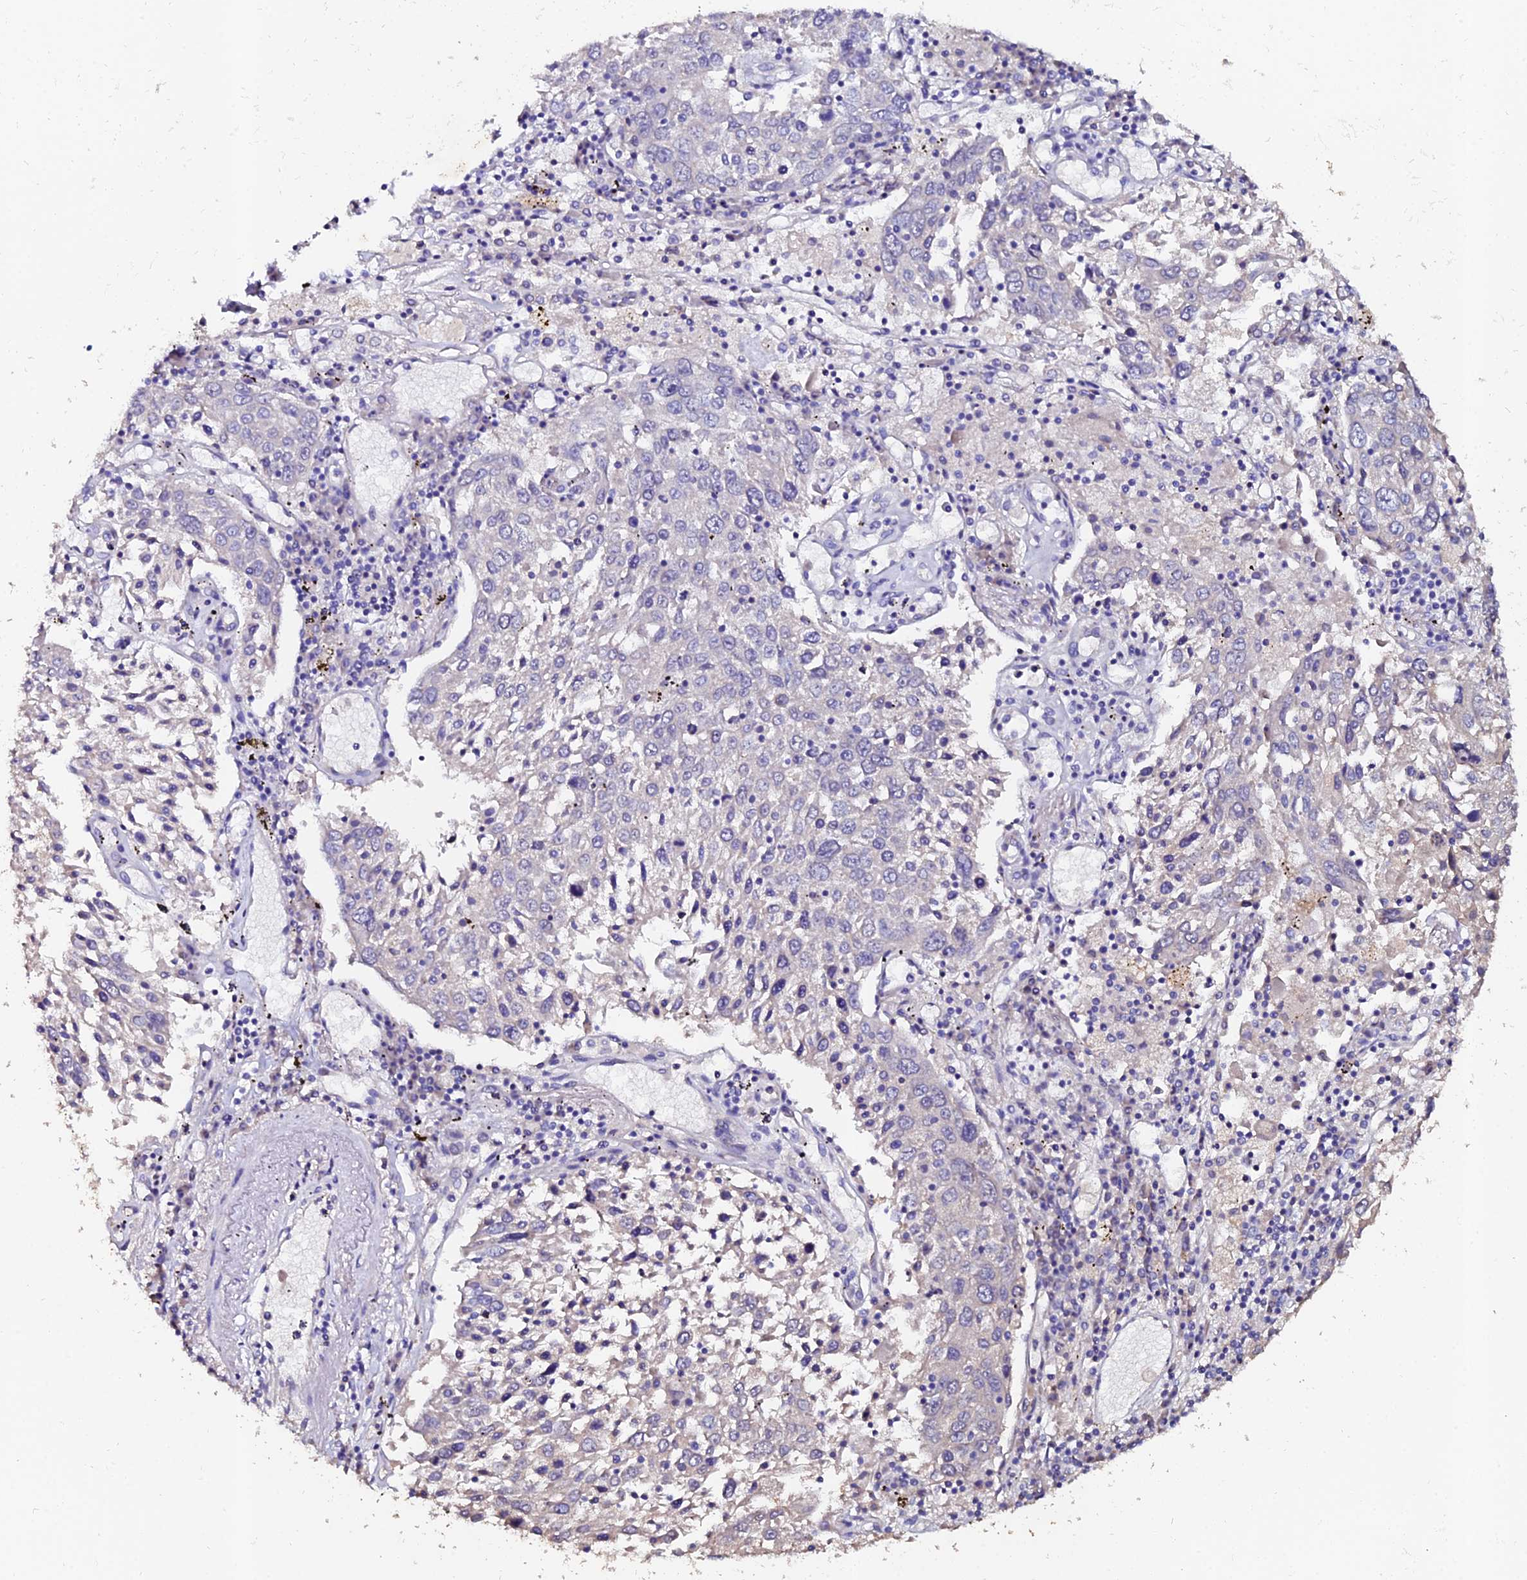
{"staining": {"intensity": "negative", "quantity": "none", "location": "none"}, "tissue": "lung cancer", "cell_type": "Tumor cells", "image_type": "cancer", "snomed": [{"axis": "morphology", "description": "Squamous cell carcinoma, NOS"}, {"axis": "topography", "description": "Lung"}], "caption": "Lung squamous cell carcinoma was stained to show a protein in brown. There is no significant staining in tumor cells.", "gene": "ESRRG", "patient": {"sex": "male", "age": 65}}